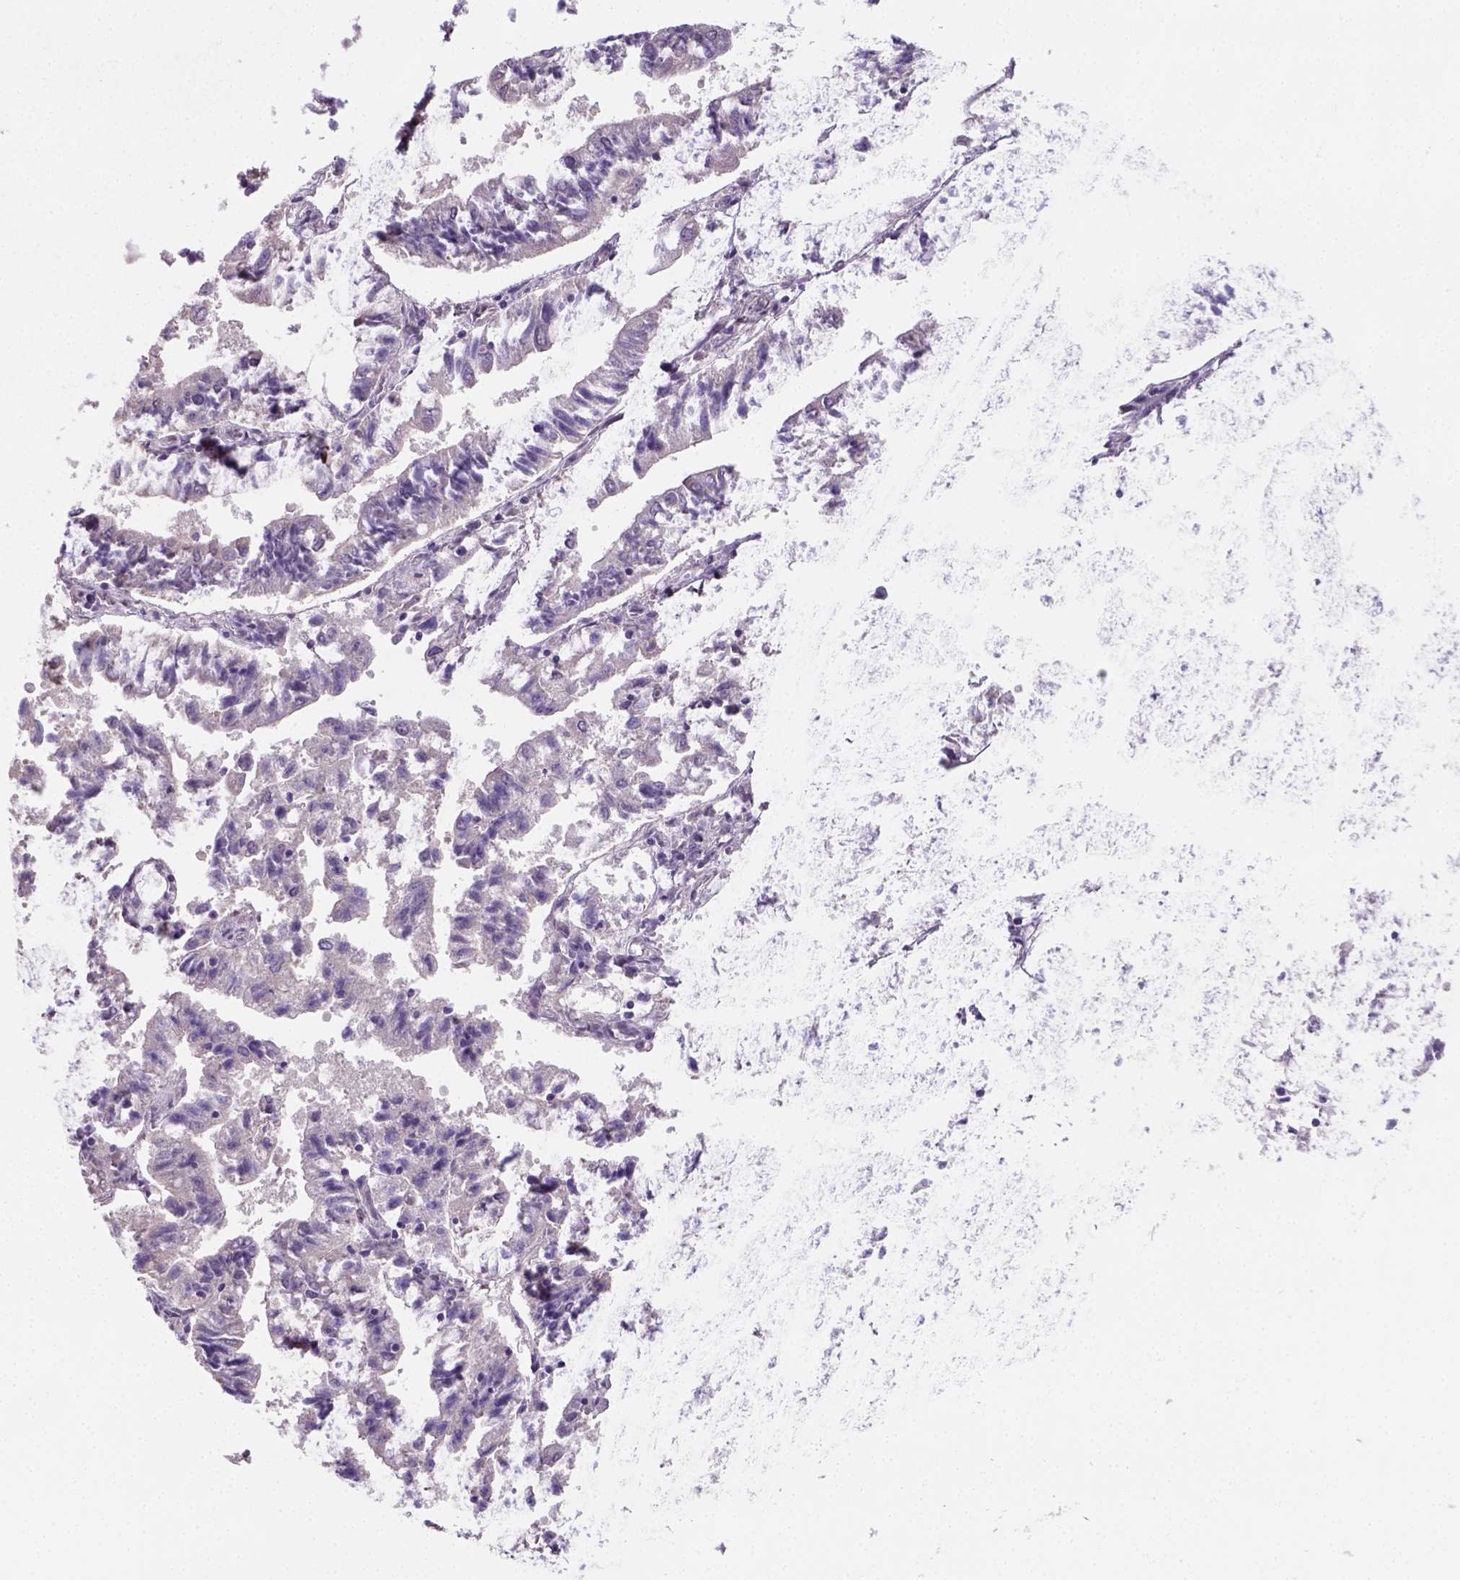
{"staining": {"intensity": "negative", "quantity": "none", "location": "none"}, "tissue": "endometrial cancer", "cell_type": "Tumor cells", "image_type": "cancer", "snomed": [{"axis": "morphology", "description": "Adenocarcinoma, NOS"}, {"axis": "topography", "description": "Endometrium"}], "caption": "The IHC micrograph has no significant expression in tumor cells of endometrial cancer (adenocarcinoma) tissue.", "gene": "C1orf112", "patient": {"sex": "female", "age": 82}}